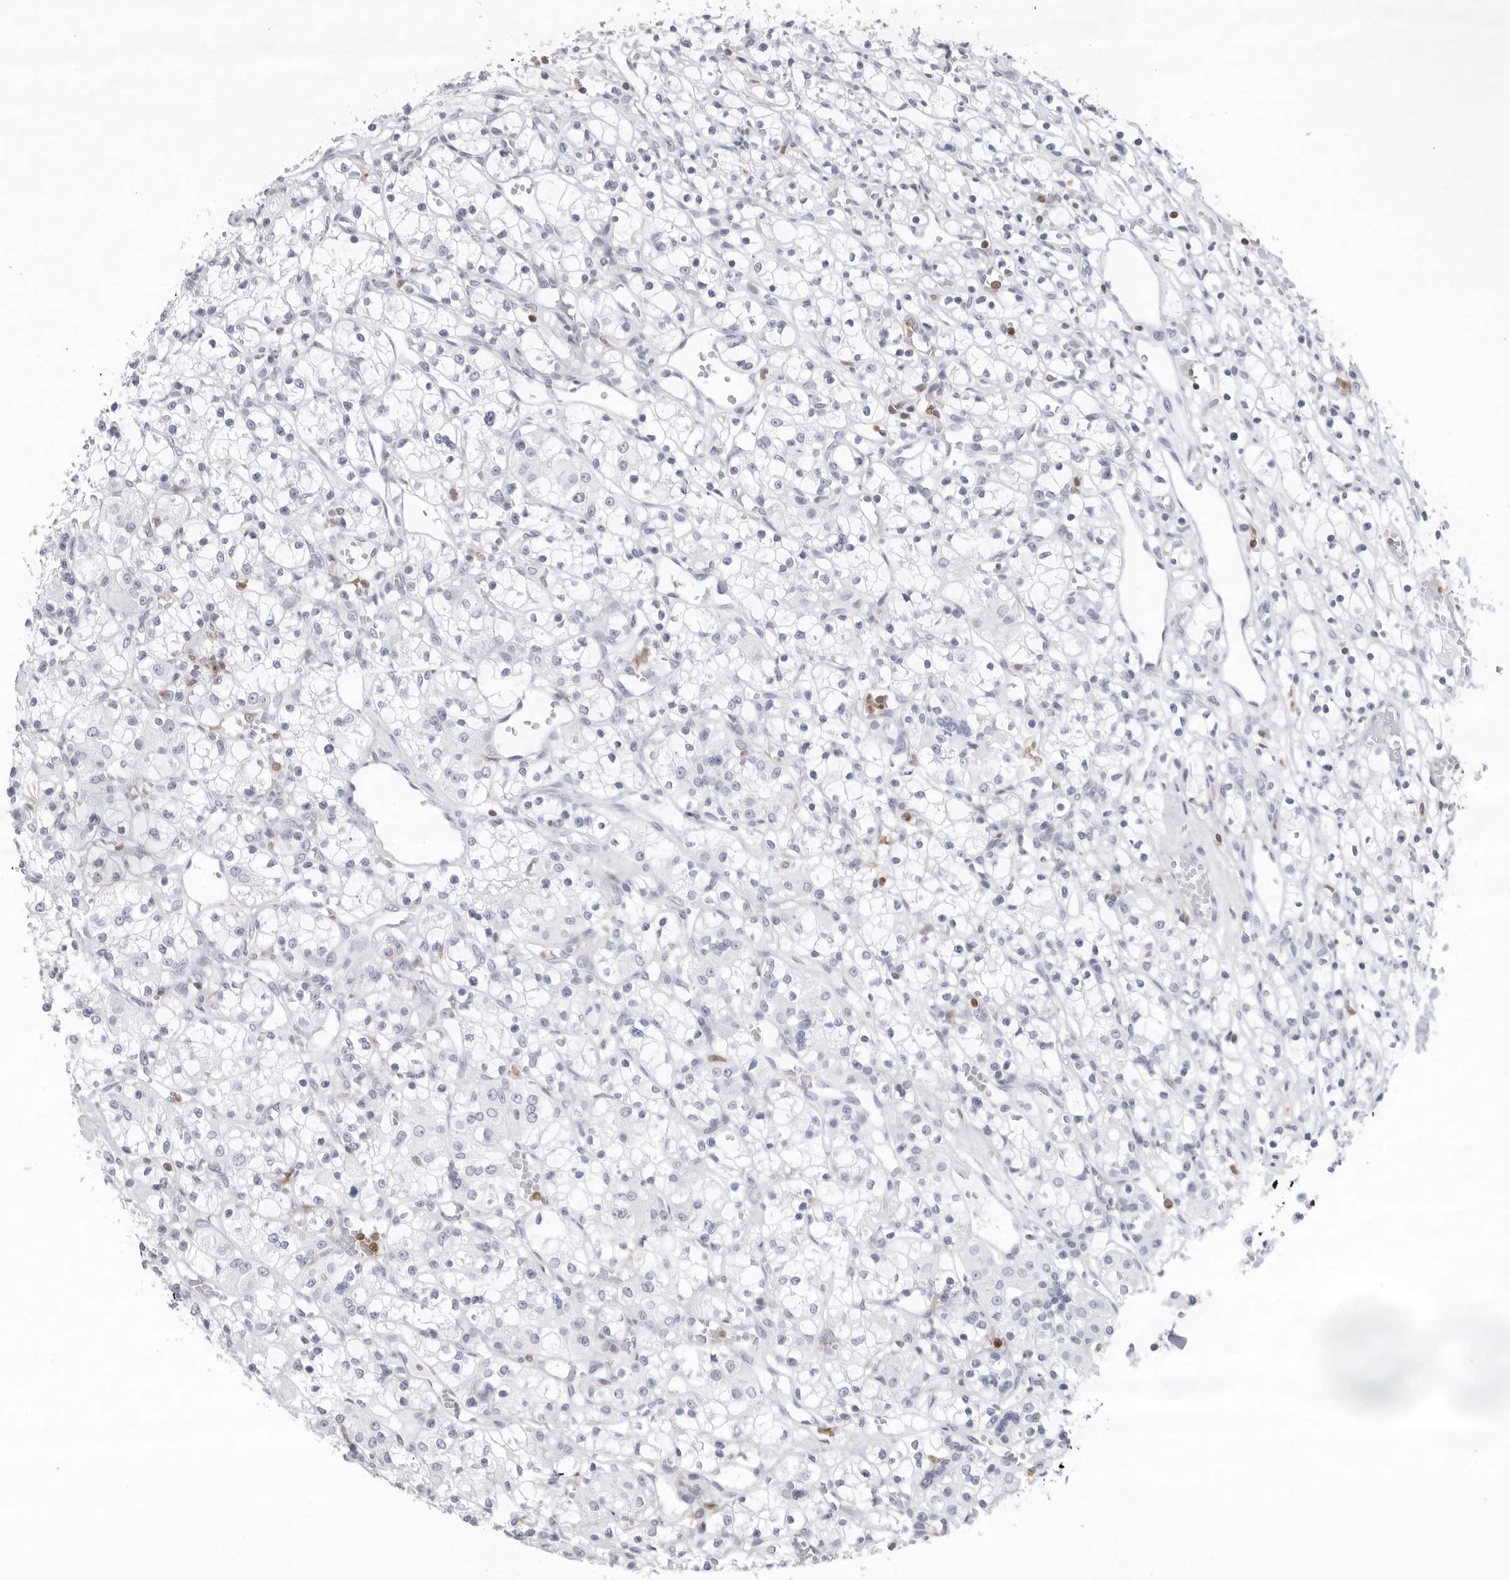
{"staining": {"intensity": "negative", "quantity": "none", "location": "none"}, "tissue": "renal cancer", "cell_type": "Tumor cells", "image_type": "cancer", "snomed": [{"axis": "morphology", "description": "Adenocarcinoma, NOS"}, {"axis": "topography", "description": "Kidney"}], "caption": "High power microscopy histopathology image of an immunohistochemistry photomicrograph of renal adenocarcinoma, revealing no significant expression in tumor cells.", "gene": "FMNL1", "patient": {"sex": "female", "age": 59}}